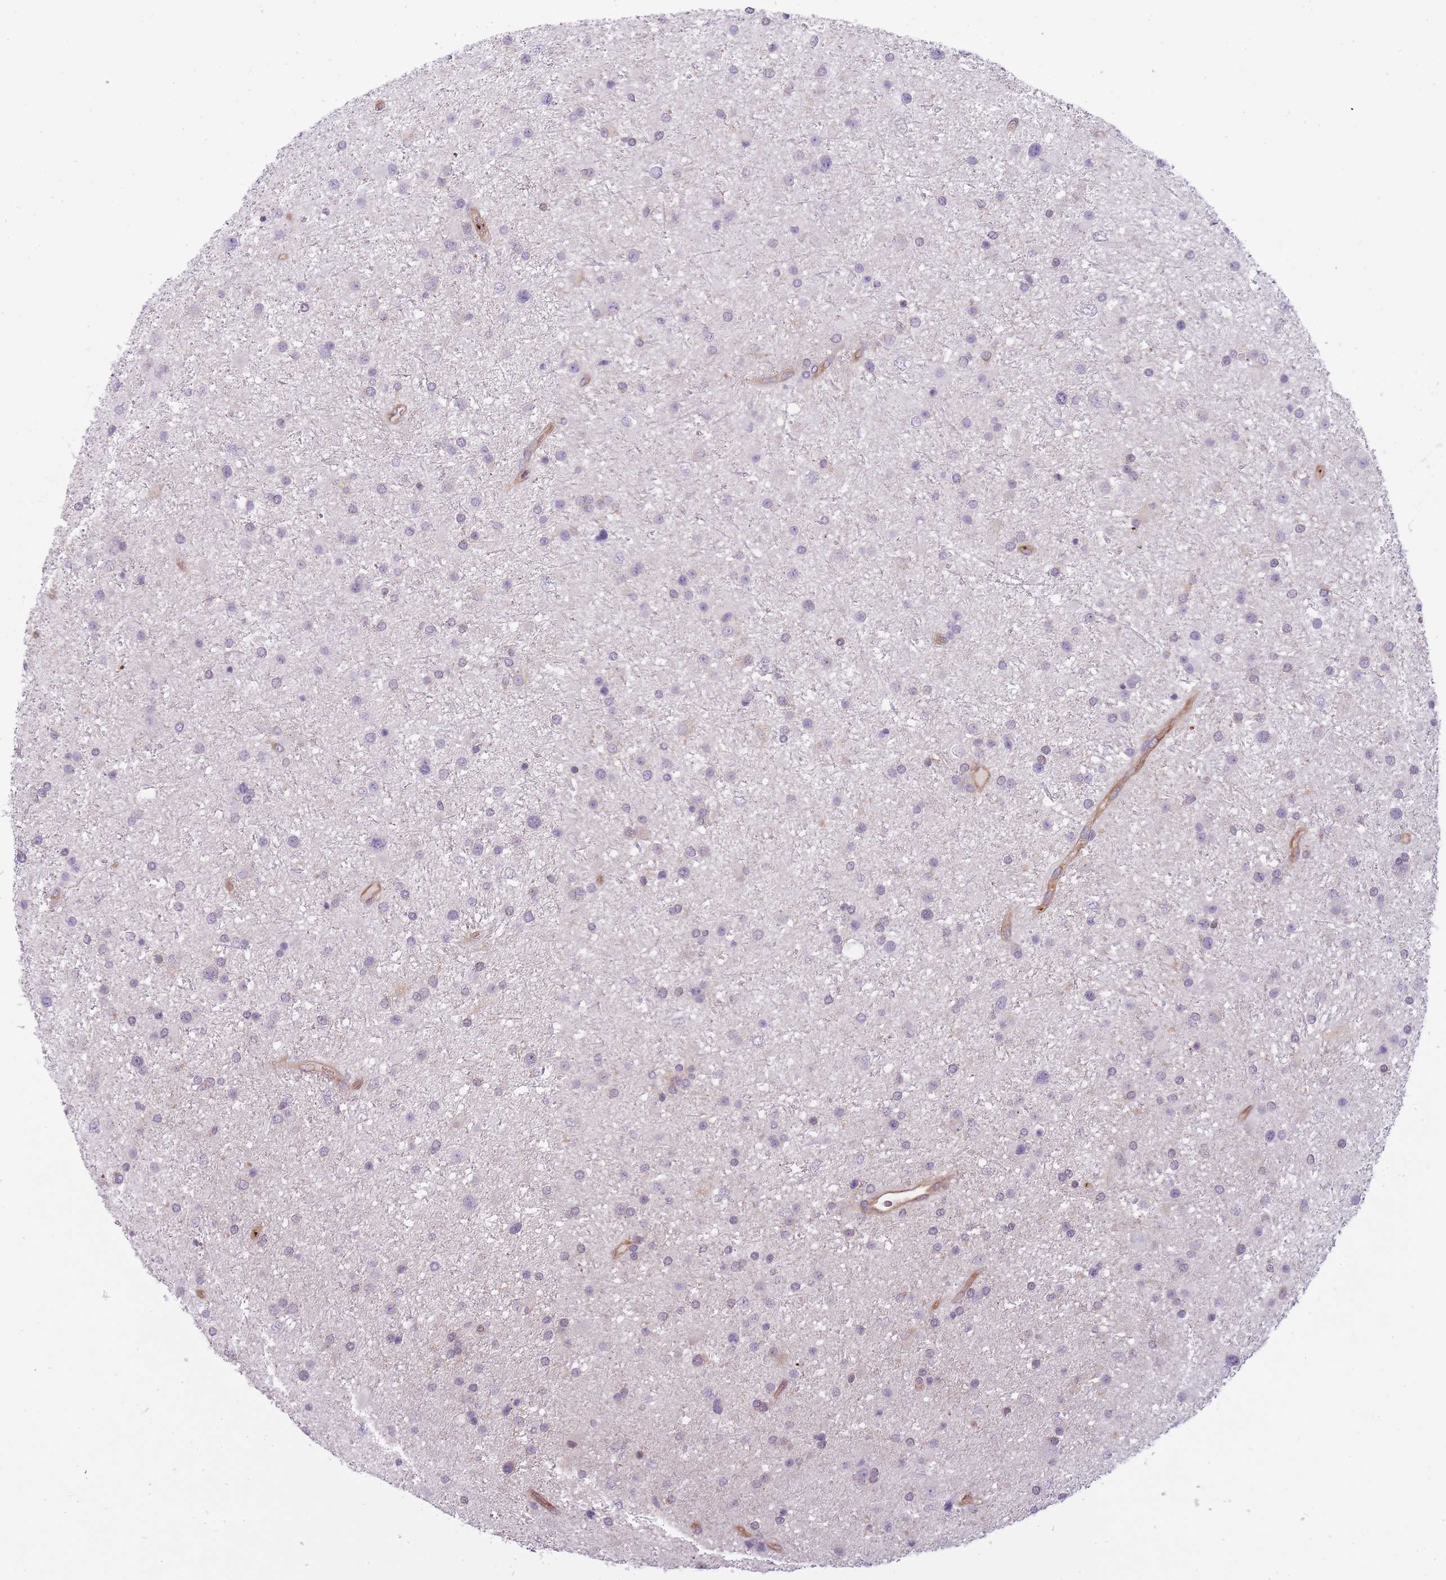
{"staining": {"intensity": "negative", "quantity": "none", "location": "none"}, "tissue": "glioma", "cell_type": "Tumor cells", "image_type": "cancer", "snomed": [{"axis": "morphology", "description": "Glioma, malignant, Low grade"}, {"axis": "topography", "description": "Brain"}], "caption": "An IHC histopathology image of low-grade glioma (malignant) is shown. There is no staining in tumor cells of low-grade glioma (malignant).", "gene": "NDST2", "patient": {"sex": "female", "age": 32}}